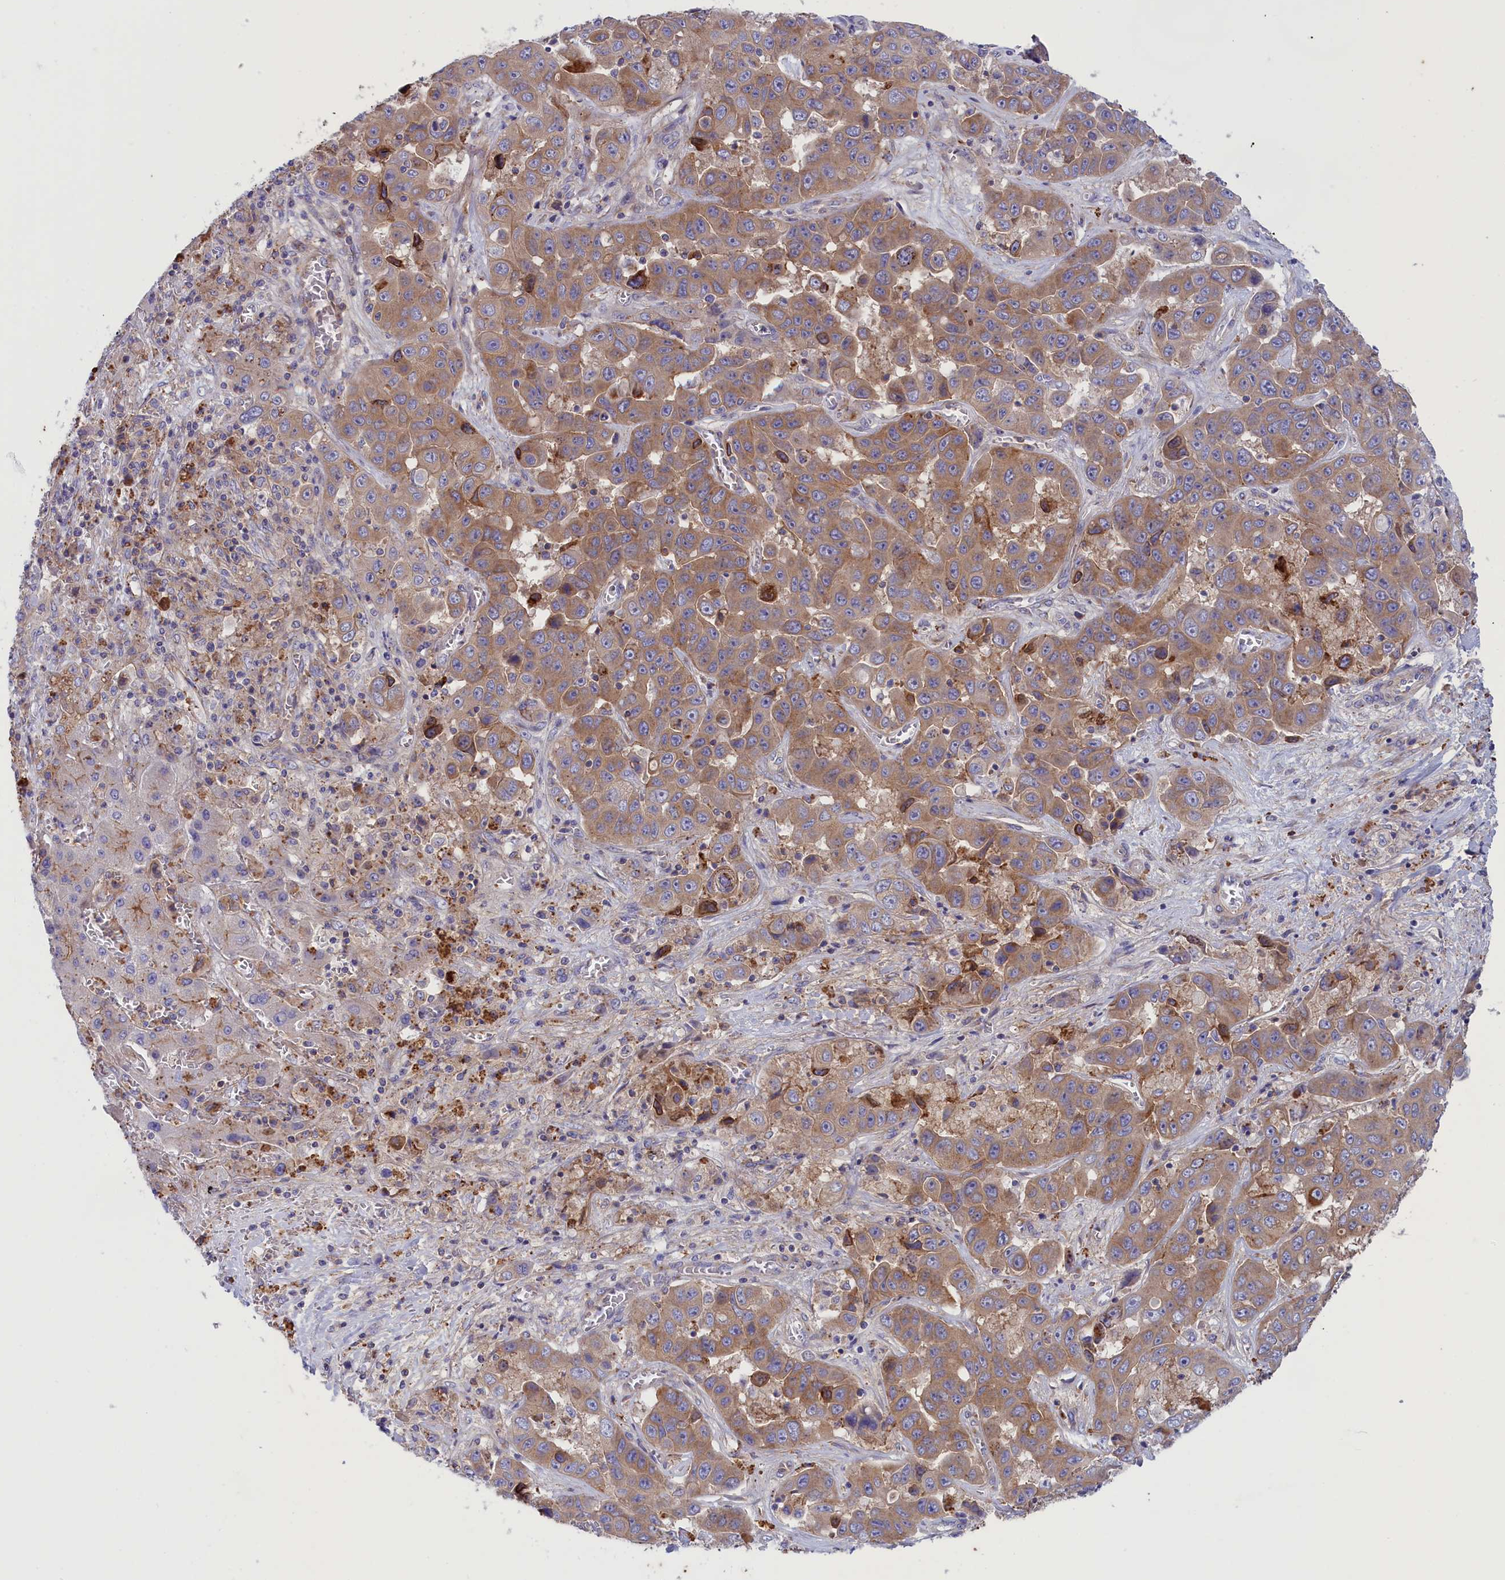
{"staining": {"intensity": "moderate", "quantity": ">75%", "location": "cytoplasmic/membranous"}, "tissue": "liver cancer", "cell_type": "Tumor cells", "image_type": "cancer", "snomed": [{"axis": "morphology", "description": "Cholangiocarcinoma"}, {"axis": "topography", "description": "Liver"}], "caption": "Cholangiocarcinoma (liver) stained with a brown dye displays moderate cytoplasmic/membranous positive staining in about >75% of tumor cells.", "gene": "SCAMP4", "patient": {"sex": "female", "age": 52}}